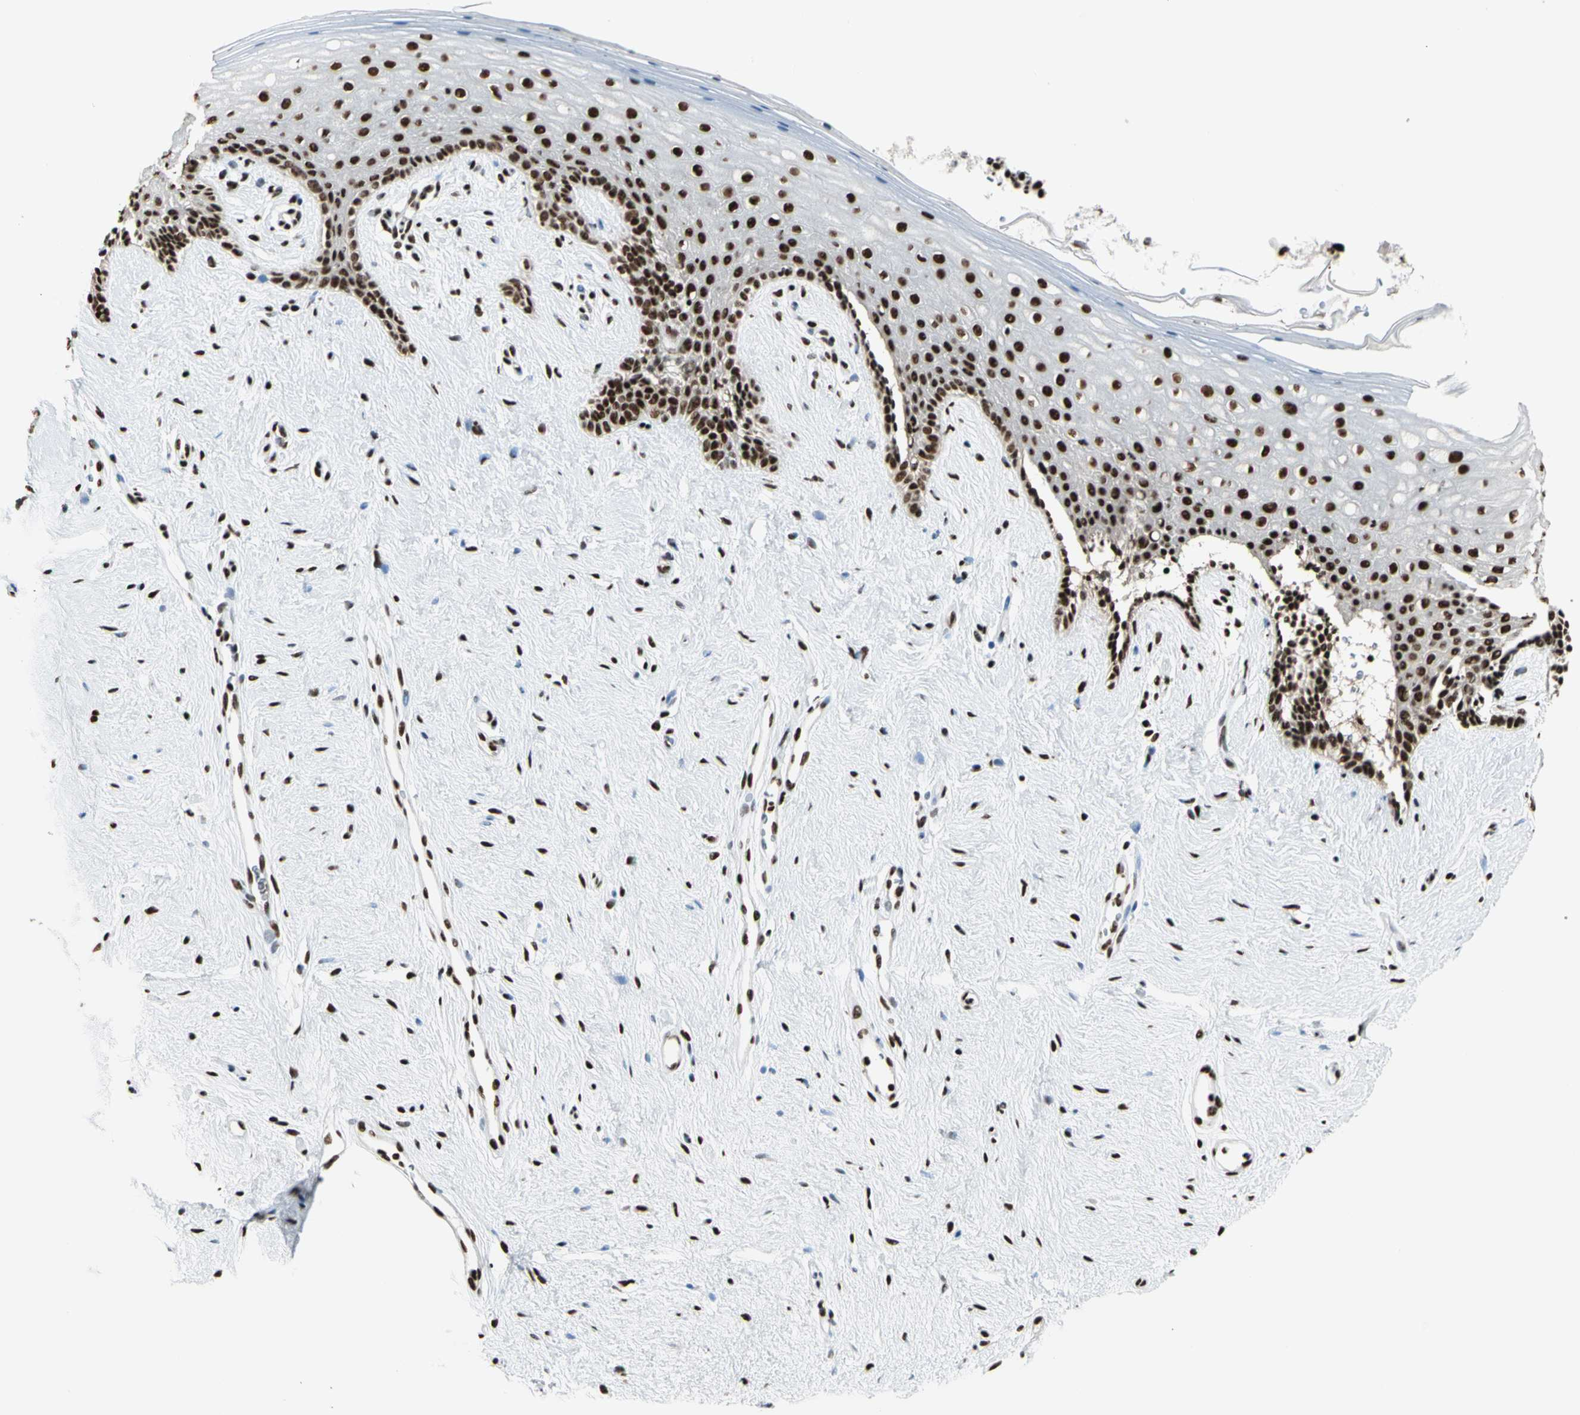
{"staining": {"intensity": "strong", "quantity": ">75%", "location": "nuclear"}, "tissue": "vagina", "cell_type": "Squamous epithelial cells", "image_type": "normal", "snomed": [{"axis": "morphology", "description": "Normal tissue, NOS"}, {"axis": "topography", "description": "Vagina"}], "caption": "Protein expression analysis of unremarkable human vagina reveals strong nuclear staining in approximately >75% of squamous epithelial cells. (IHC, brightfield microscopy, high magnification).", "gene": "CCAR1", "patient": {"sex": "female", "age": 44}}